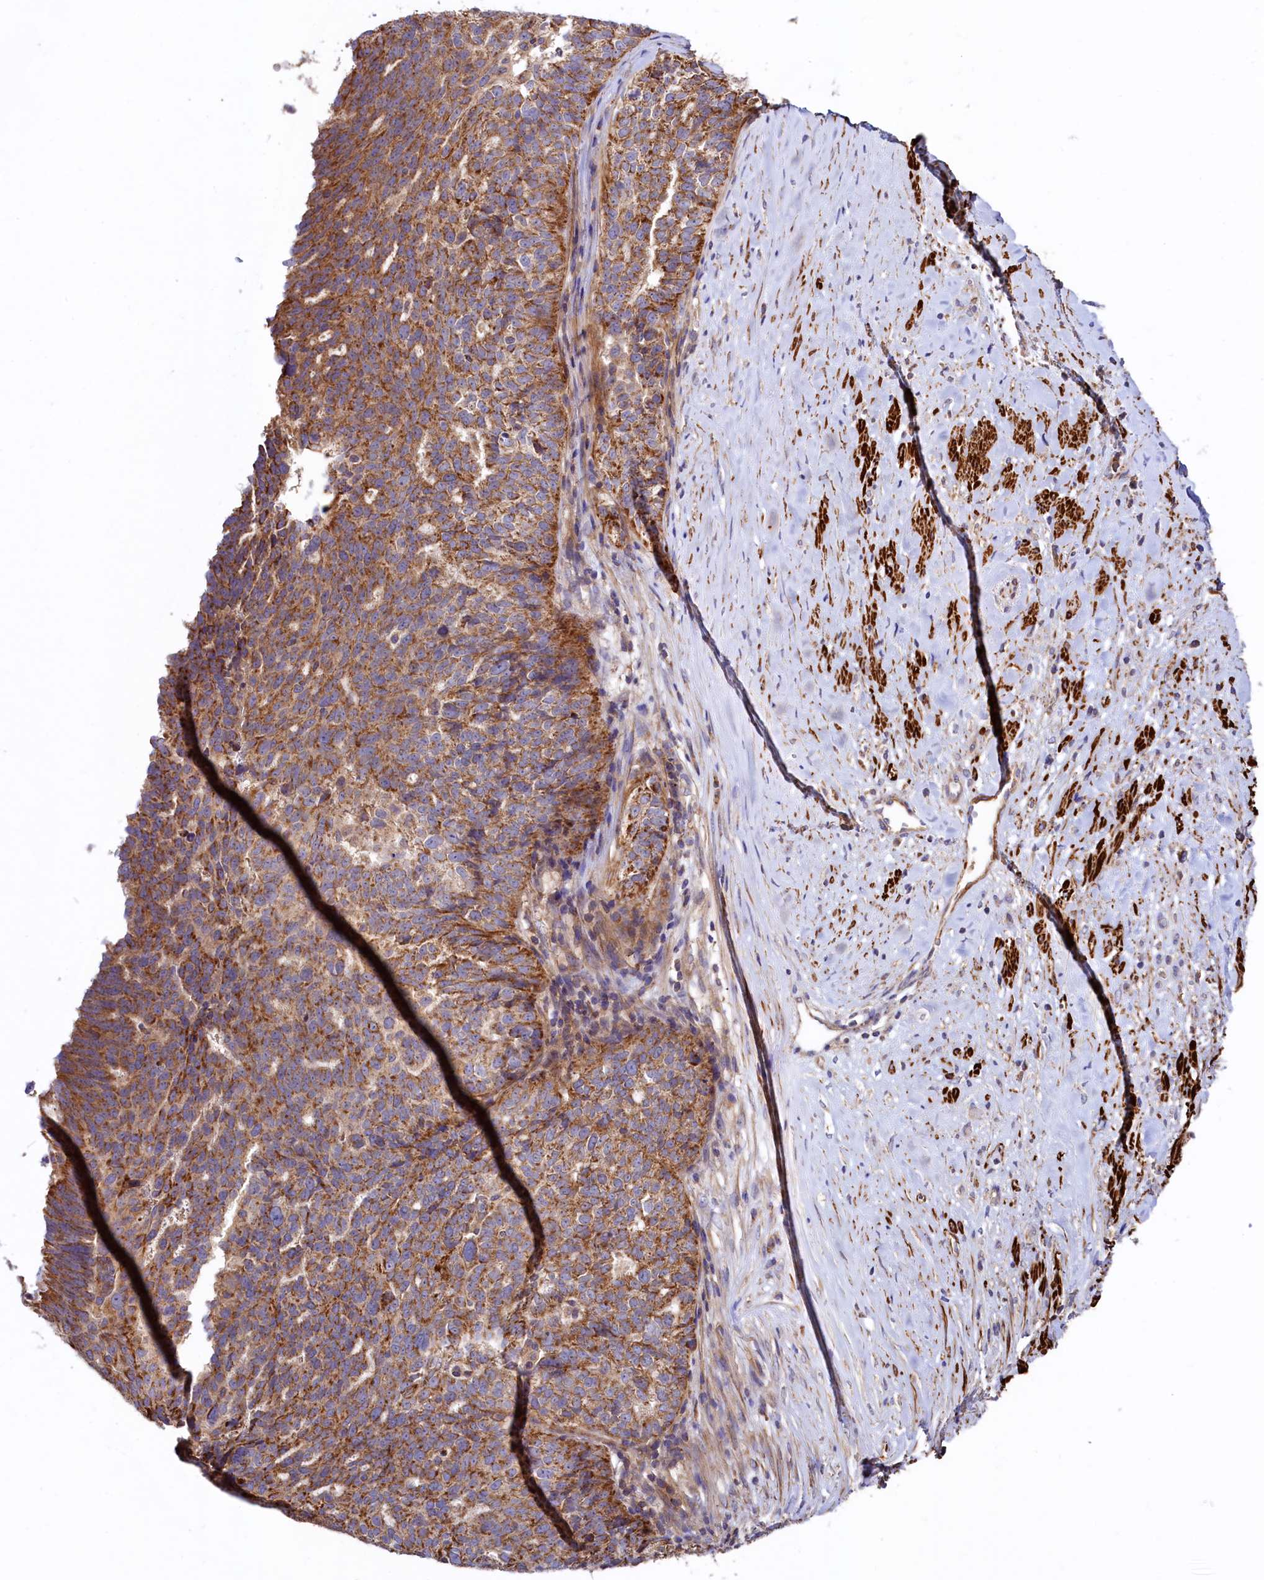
{"staining": {"intensity": "strong", "quantity": ">75%", "location": "cytoplasmic/membranous"}, "tissue": "ovarian cancer", "cell_type": "Tumor cells", "image_type": "cancer", "snomed": [{"axis": "morphology", "description": "Cystadenocarcinoma, serous, NOS"}, {"axis": "topography", "description": "Ovary"}], "caption": "A micrograph of human ovarian cancer (serous cystadenocarcinoma) stained for a protein displays strong cytoplasmic/membranous brown staining in tumor cells.", "gene": "CIAO3", "patient": {"sex": "female", "age": 59}}